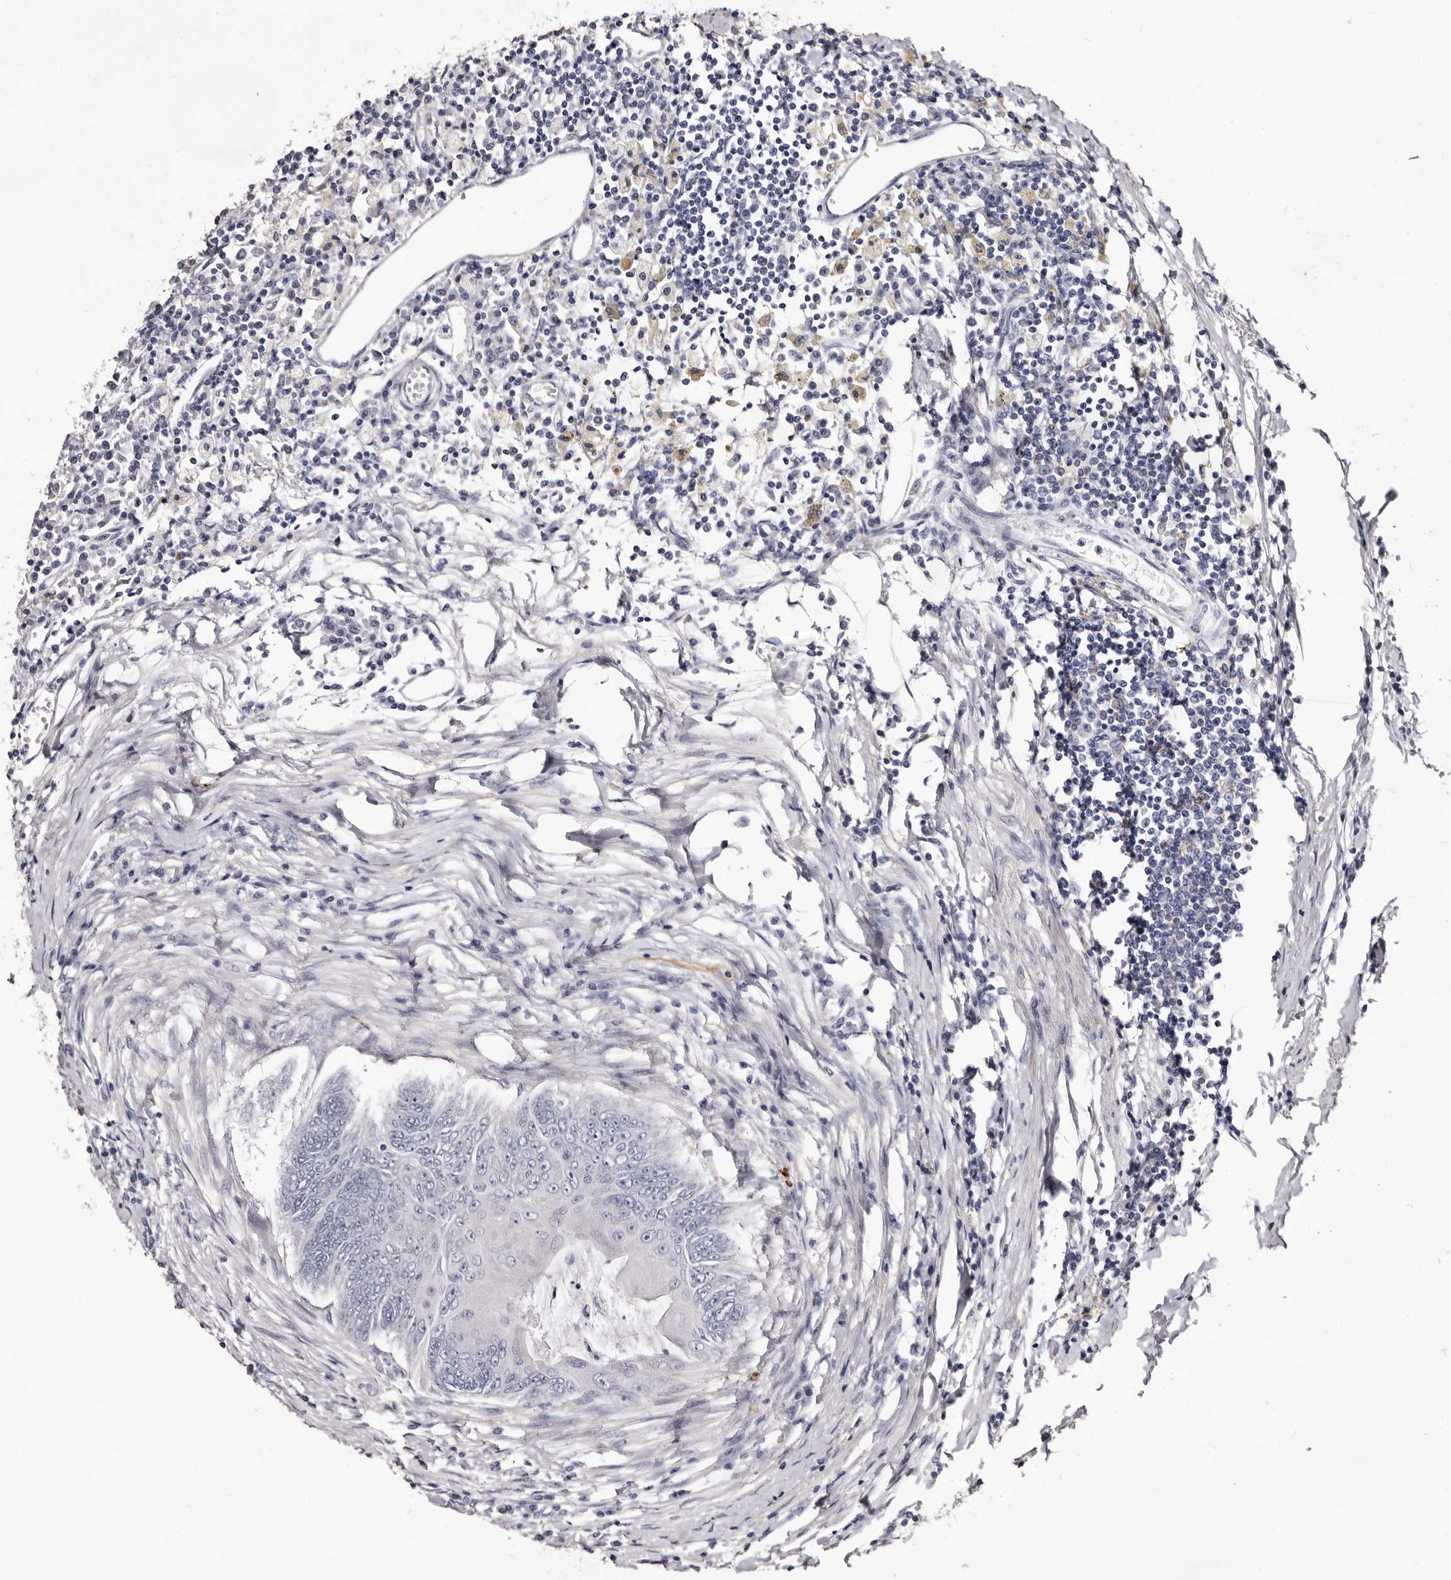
{"staining": {"intensity": "negative", "quantity": "none", "location": "none"}, "tissue": "colorectal cancer", "cell_type": "Tumor cells", "image_type": "cancer", "snomed": [{"axis": "morphology", "description": "Adenoma, NOS"}, {"axis": "morphology", "description": "Adenocarcinoma, NOS"}, {"axis": "topography", "description": "Colon"}], "caption": "Tumor cells are negative for protein expression in human colorectal cancer (adenoma). (Brightfield microscopy of DAB immunohistochemistry at high magnification).", "gene": "AUNIP", "patient": {"sex": "male", "age": 79}}